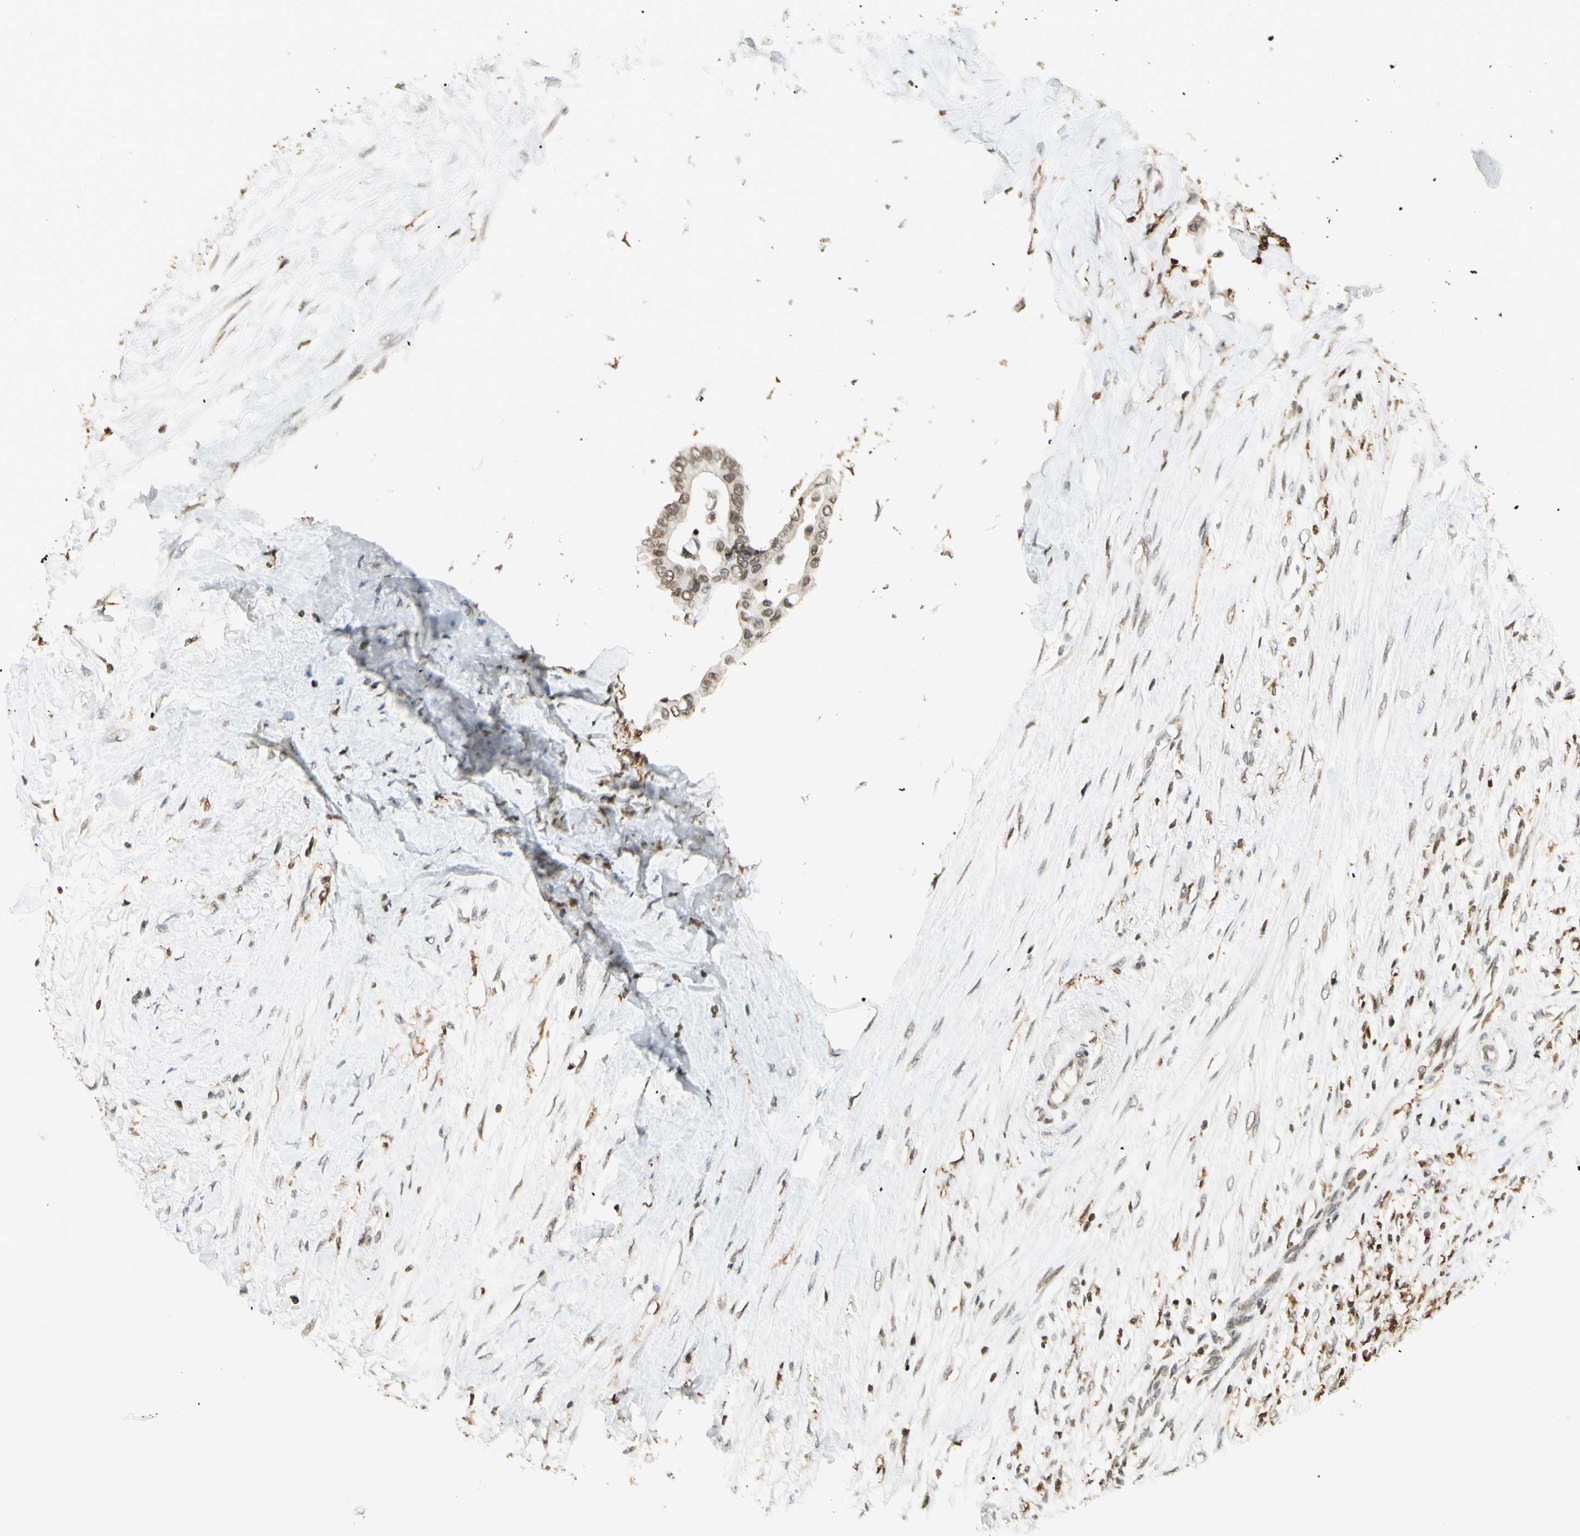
{"staining": {"intensity": "weak", "quantity": ">75%", "location": "nuclear"}, "tissue": "colorectal cancer", "cell_type": "Tumor cells", "image_type": "cancer", "snomed": [{"axis": "morphology", "description": "Normal tissue, NOS"}, {"axis": "morphology", "description": "Adenocarcinoma, NOS"}, {"axis": "topography", "description": "Colon"}], "caption": "Tumor cells reveal weak nuclear expression in approximately >75% of cells in colorectal cancer (adenocarcinoma).", "gene": "FER", "patient": {"sex": "male", "age": 82}}